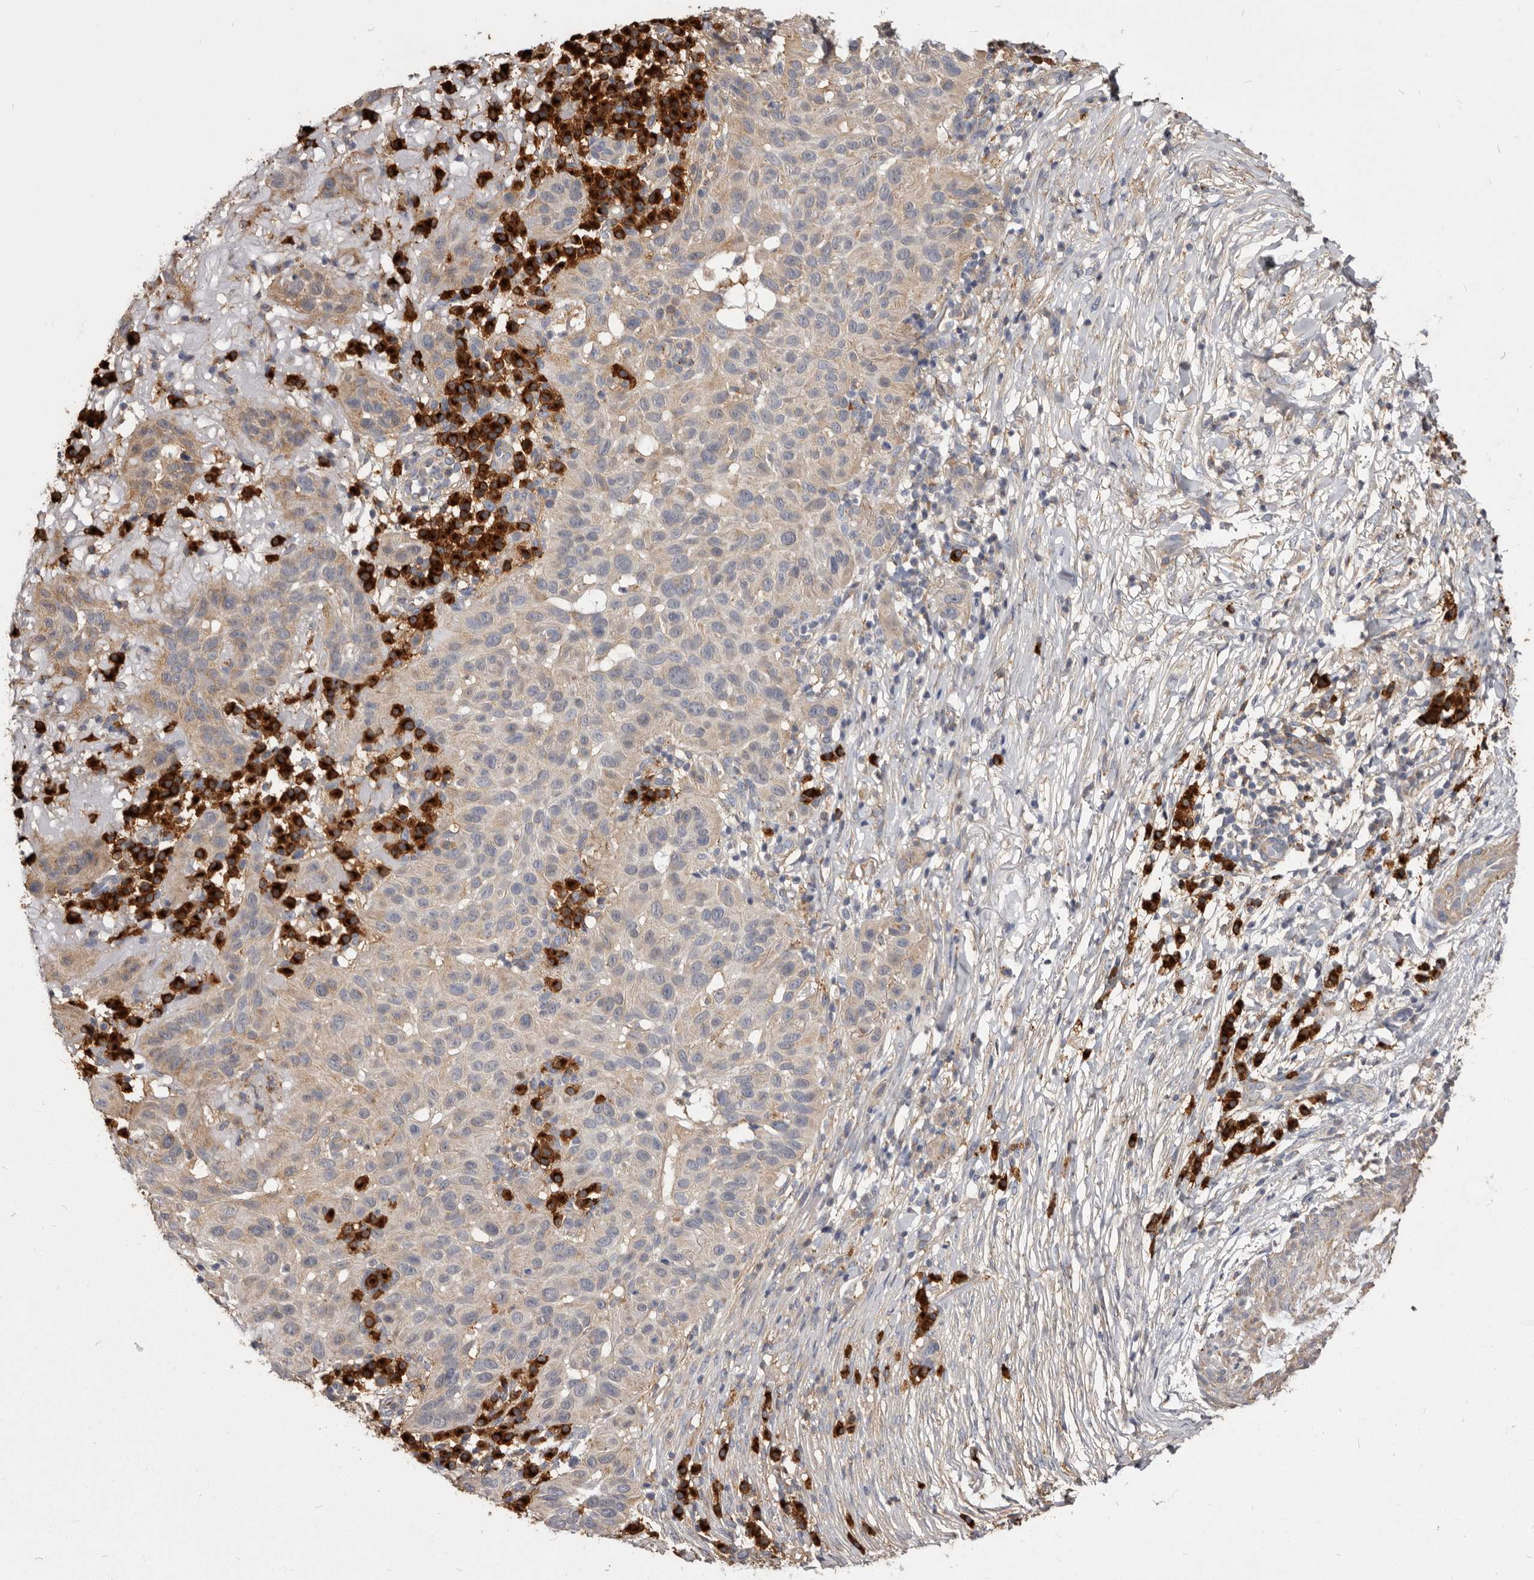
{"staining": {"intensity": "weak", "quantity": "25%-75%", "location": "cytoplasmic/membranous"}, "tissue": "skin cancer", "cell_type": "Tumor cells", "image_type": "cancer", "snomed": [{"axis": "morphology", "description": "Normal tissue, NOS"}, {"axis": "morphology", "description": "Squamous cell carcinoma, NOS"}, {"axis": "topography", "description": "Skin"}], "caption": "High-magnification brightfield microscopy of skin cancer stained with DAB (brown) and counterstained with hematoxylin (blue). tumor cells exhibit weak cytoplasmic/membranous staining is seen in about25%-75% of cells.", "gene": "TPD52", "patient": {"sex": "female", "age": 96}}